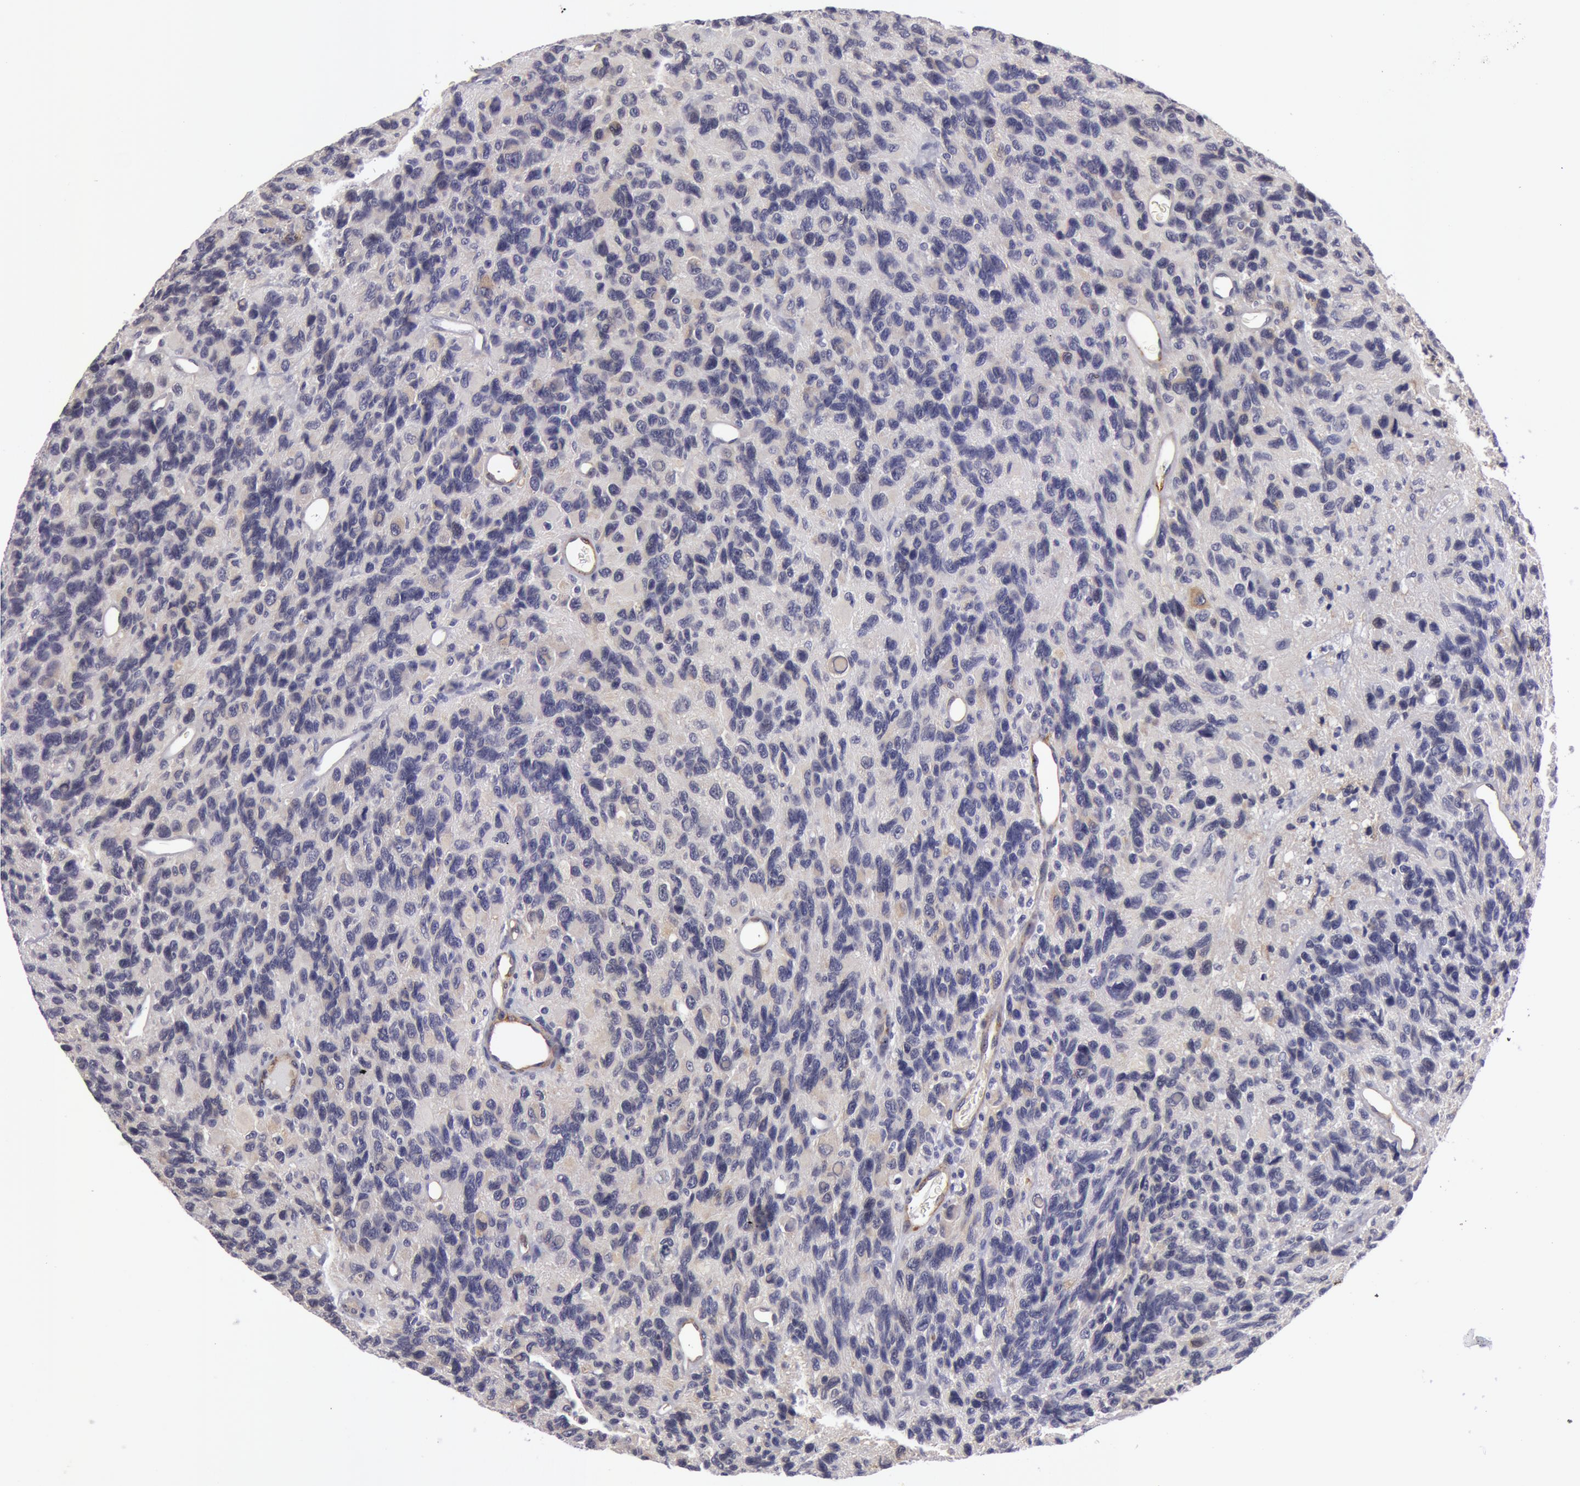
{"staining": {"intensity": "negative", "quantity": "none", "location": "none"}, "tissue": "glioma", "cell_type": "Tumor cells", "image_type": "cancer", "snomed": [{"axis": "morphology", "description": "Glioma, malignant, High grade"}, {"axis": "topography", "description": "Brain"}], "caption": "DAB (3,3'-diaminobenzidine) immunohistochemical staining of human glioma exhibits no significant positivity in tumor cells.", "gene": "IL23A", "patient": {"sex": "male", "age": 77}}